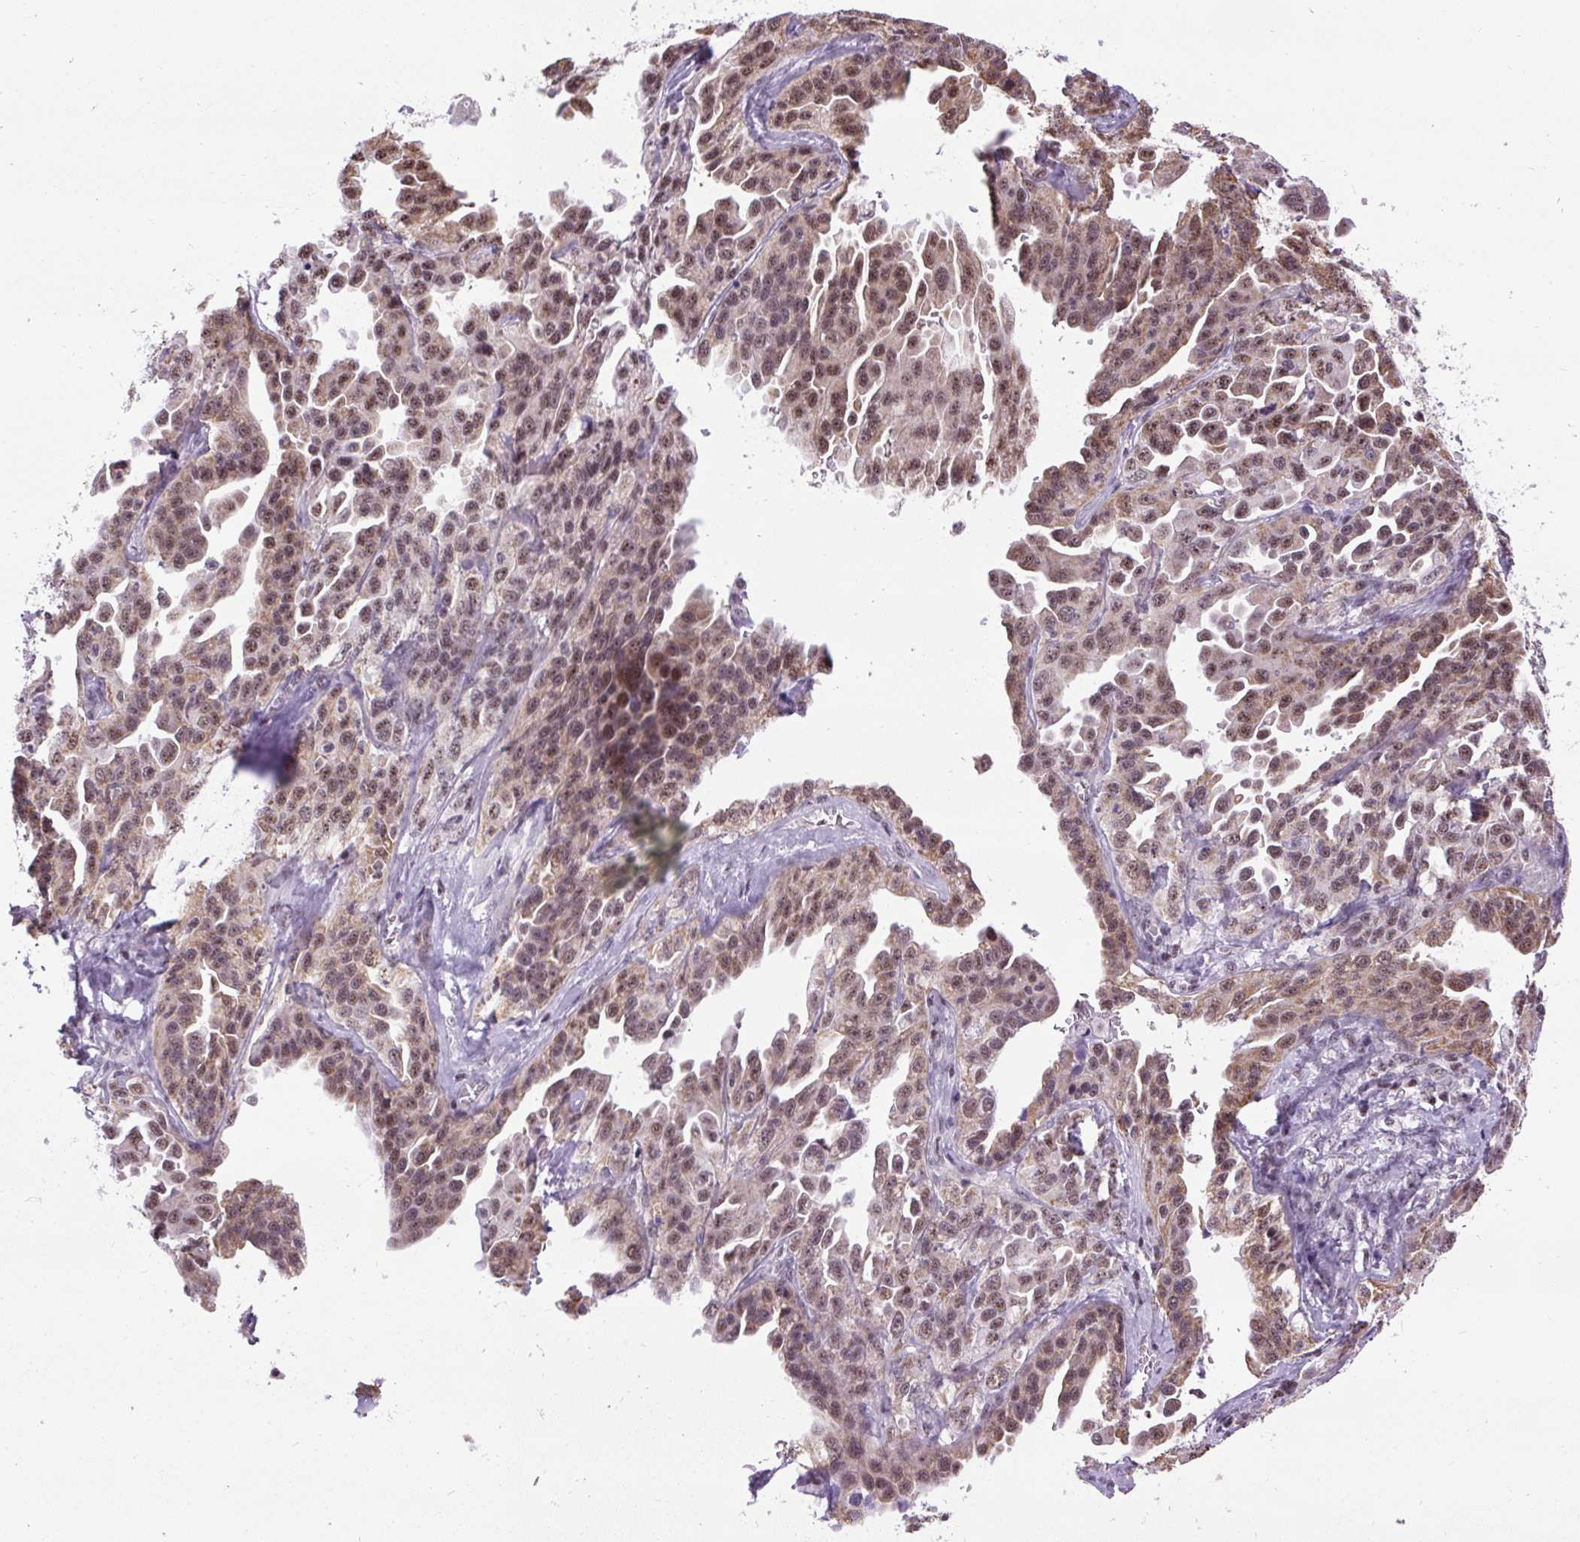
{"staining": {"intensity": "moderate", "quantity": ">75%", "location": "nuclear"}, "tissue": "ovarian cancer", "cell_type": "Tumor cells", "image_type": "cancer", "snomed": [{"axis": "morphology", "description": "Cystadenocarcinoma, serous, NOS"}, {"axis": "topography", "description": "Ovary"}], "caption": "Ovarian cancer stained with a protein marker shows moderate staining in tumor cells.", "gene": "SMC5", "patient": {"sex": "female", "age": 75}}